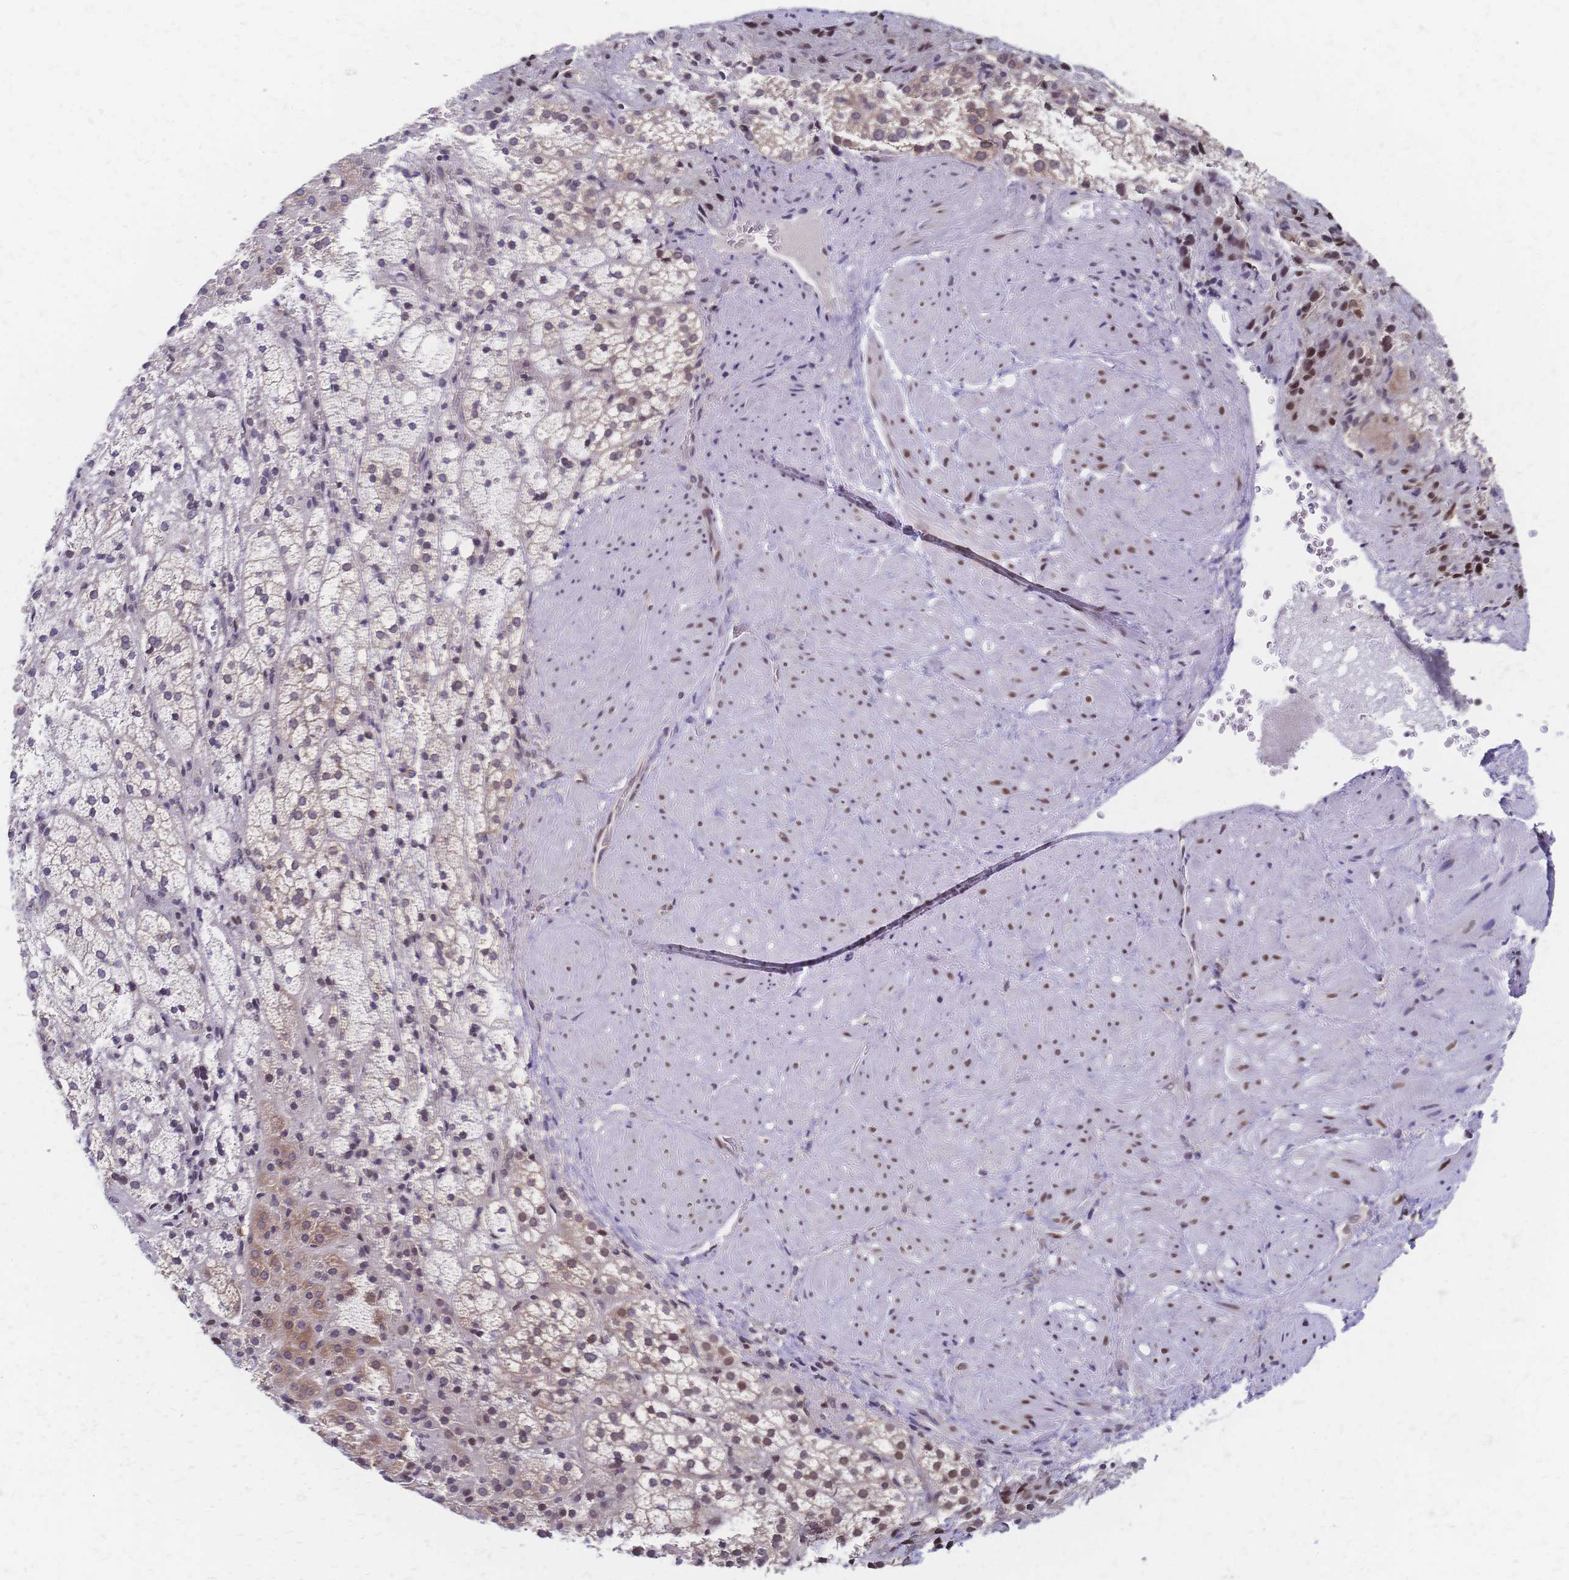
{"staining": {"intensity": "weak", "quantity": "<25%", "location": "cytoplasmic/membranous"}, "tissue": "adrenal gland", "cell_type": "Glandular cells", "image_type": "normal", "snomed": [{"axis": "morphology", "description": "Normal tissue, NOS"}, {"axis": "topography", "description": "Adrenal gland"}], "caption": "There is no significant positivity in glandular cells of adrenal gland. (Brightfield microscopy of DAB (3,3'-diaminobenzidine) immunohistochemistry at high magnification).", "gene": "CBX7", "patient": {"sex": "male", "age": 53}}